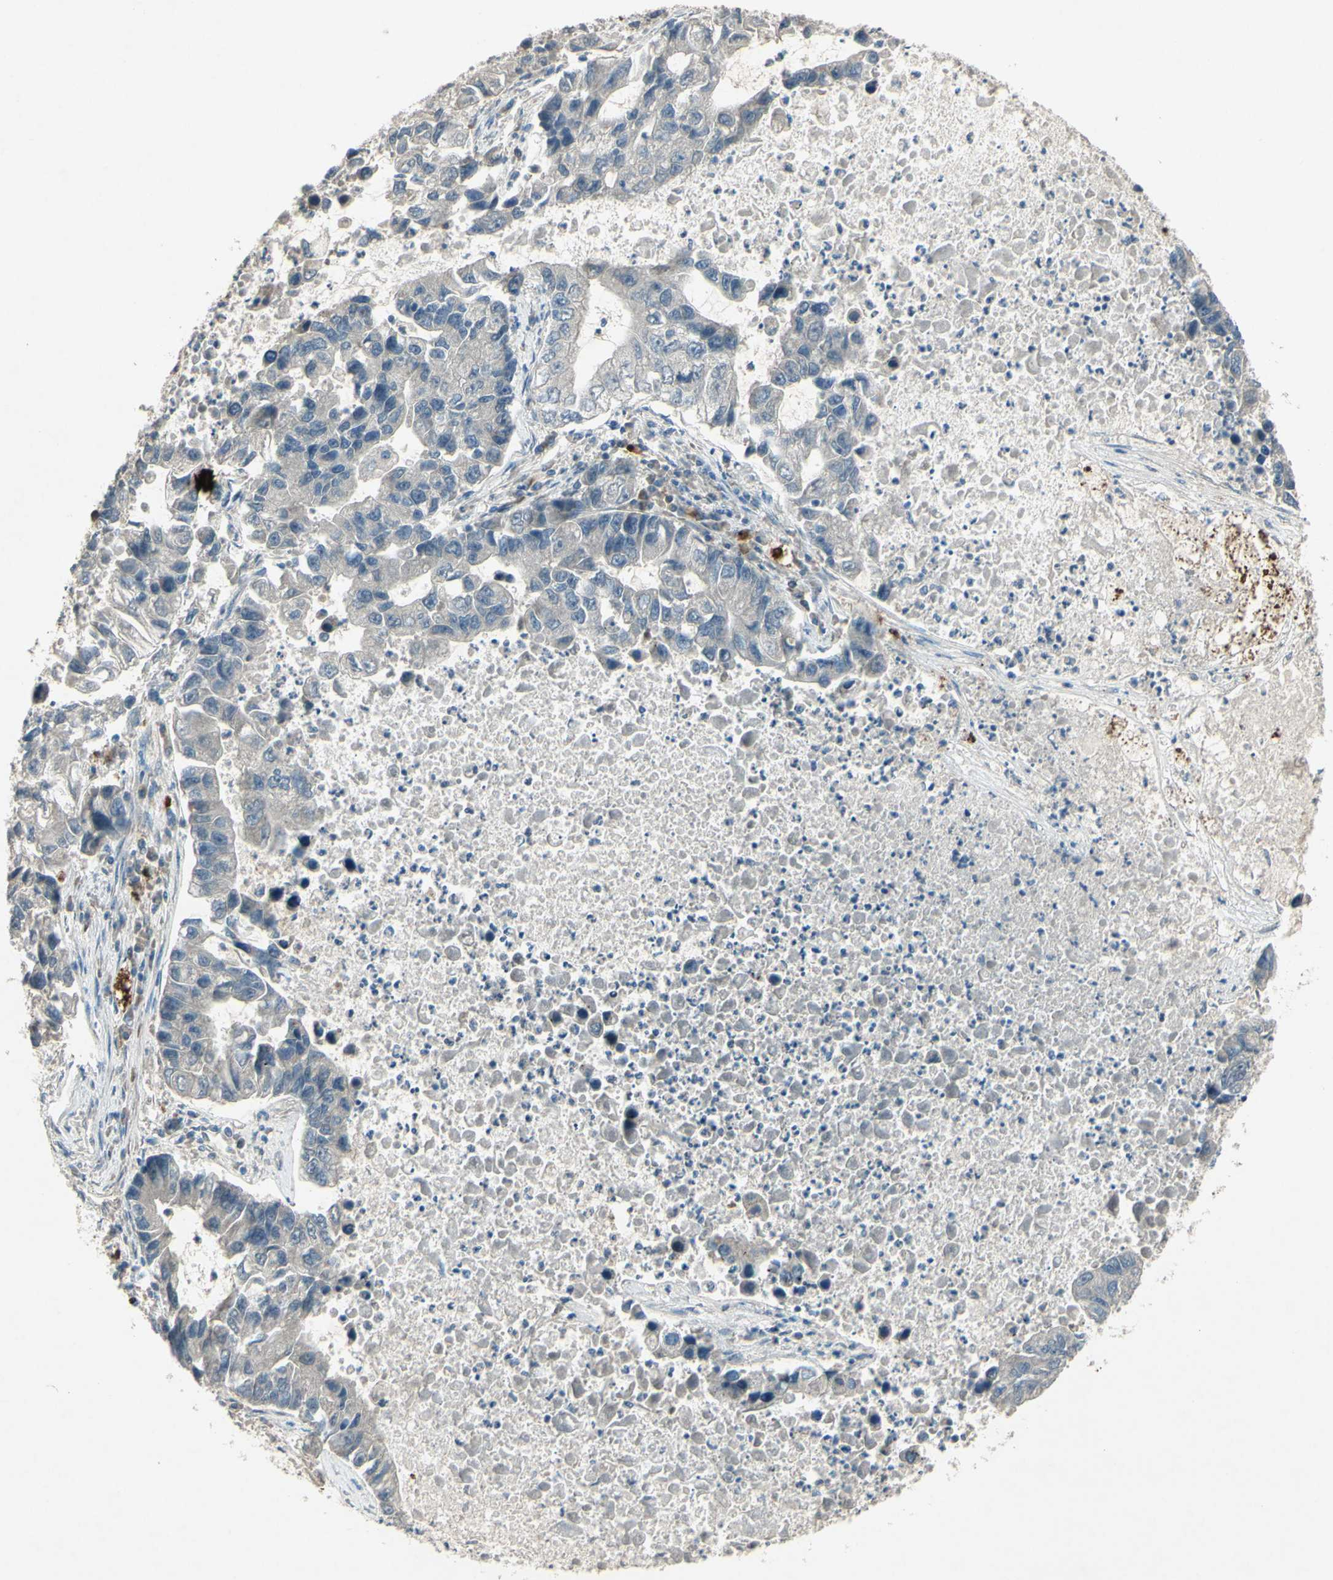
{"staining": {"intensity": "negative", "quantity": "none", "location": "none"}, "tissue": "lung cancer", "cell_type": "Tumor cells", "image_type": "cancer", "snomed": [{"axis": "morphology", "description": "Adenocarcinoma, NOS"}, {"axis": "topography", "description": "Lung"}], "caption": "A high-resolution image shows immunohistochemistry staining of lung adenocarcinoma, which displays no significant expression in tumor cells.", "gene": "TIMM21", "patient": {"sex": "female", "age": 51}}